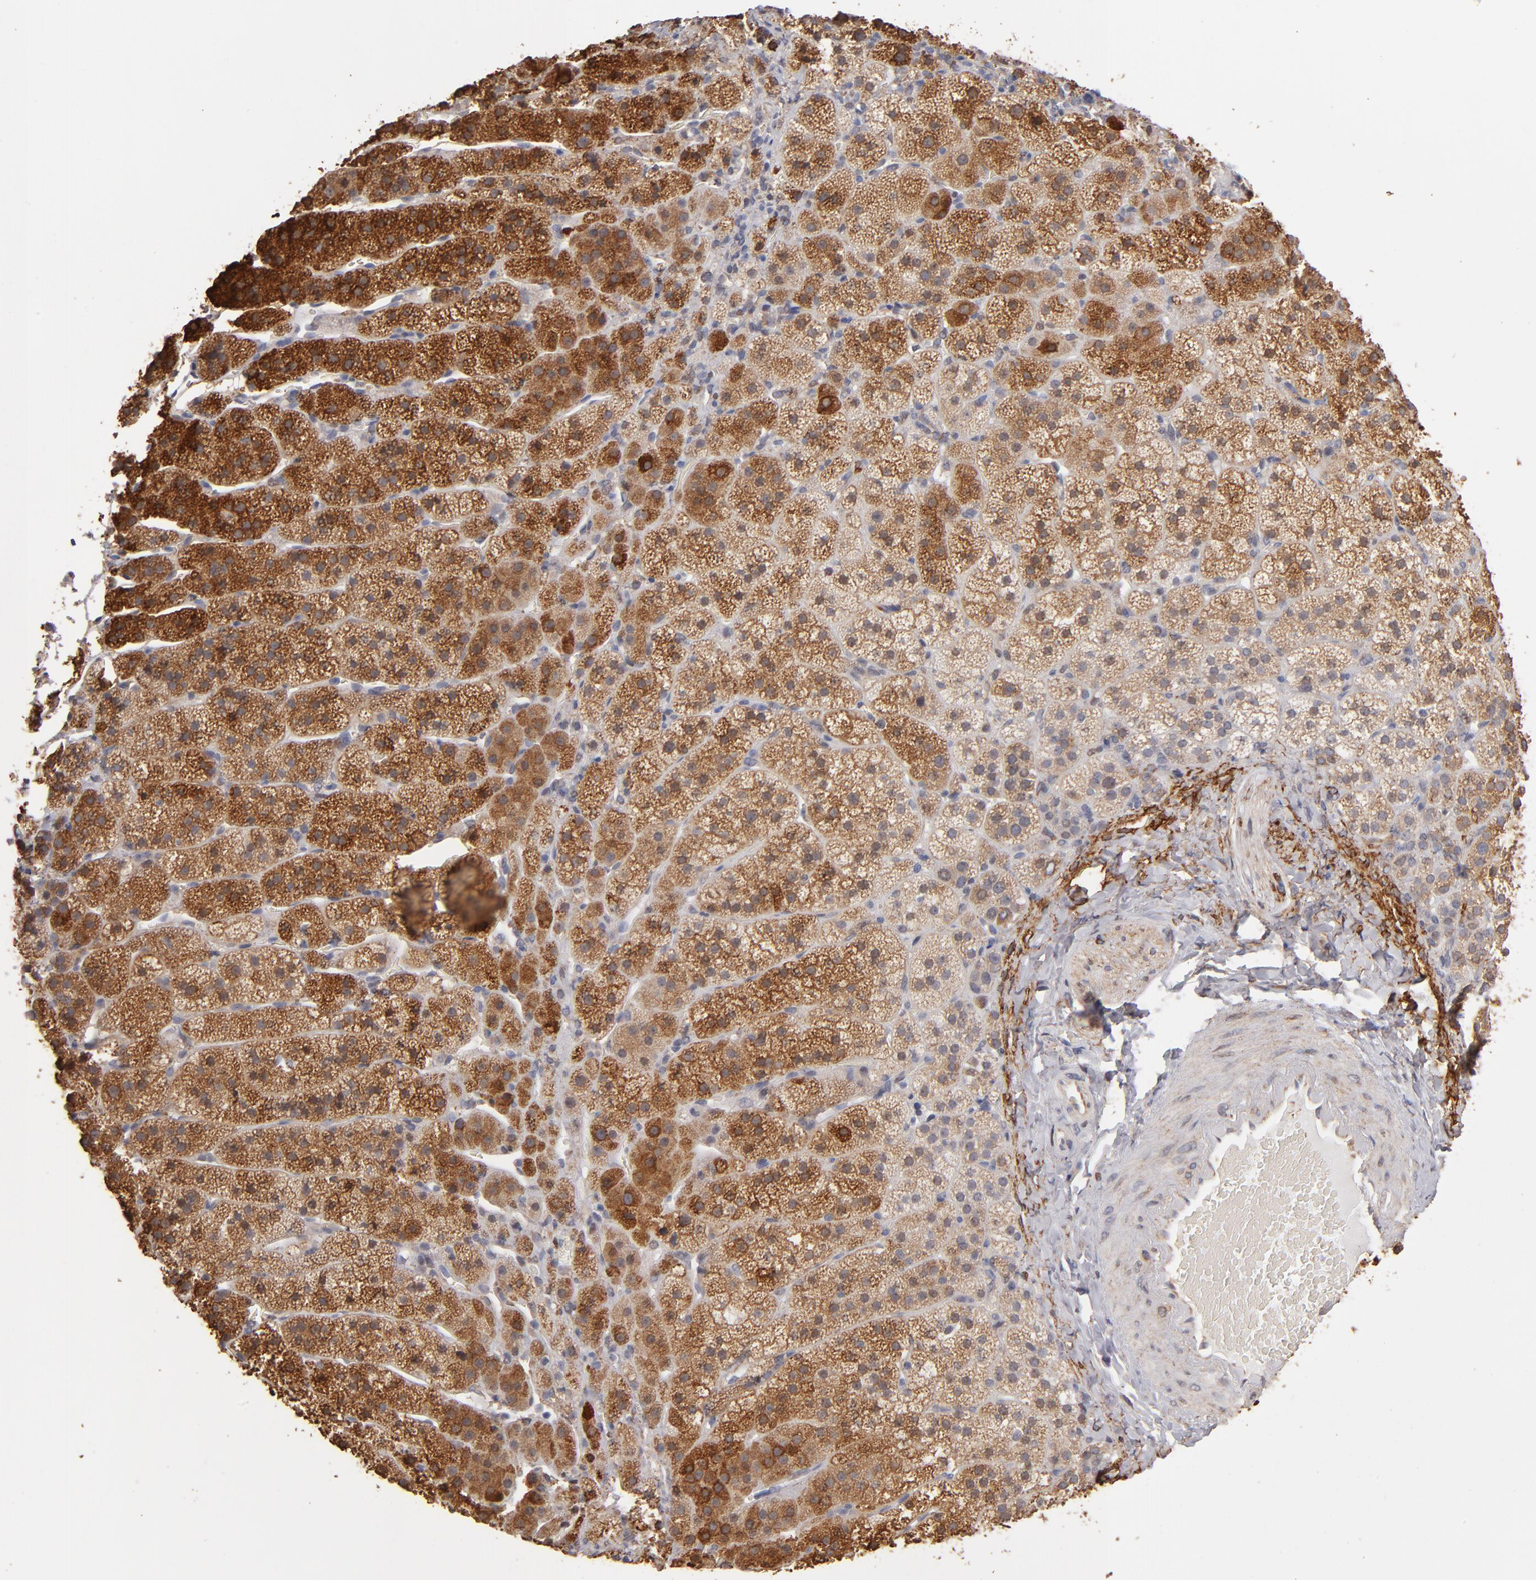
{"staining": {"intensity": "moderate", "quantity": ">75%", "location": "cytoplasmic/membranous"}, "tissue": "adrenal gland", "cell_type": "Glandular cells", "image_type": "normal", "snomed": [{"axis": "morphology", "description": "Normal tissue, NOS"}, {"axis": "topography", "description": "Adrenal gland"}], "caption": "Immunohistochemistry (DAB (3,3'-diaminobenzidine)) staining of benign human adrenal gland displays moderate cytoplasmic/membranous protein positivity in approximately >75% of glandular cells. (IHC, brightfield microscopy, high magnification).", "gene": "PGRMC1", "patient": {"sex": "female", "age": 44}}